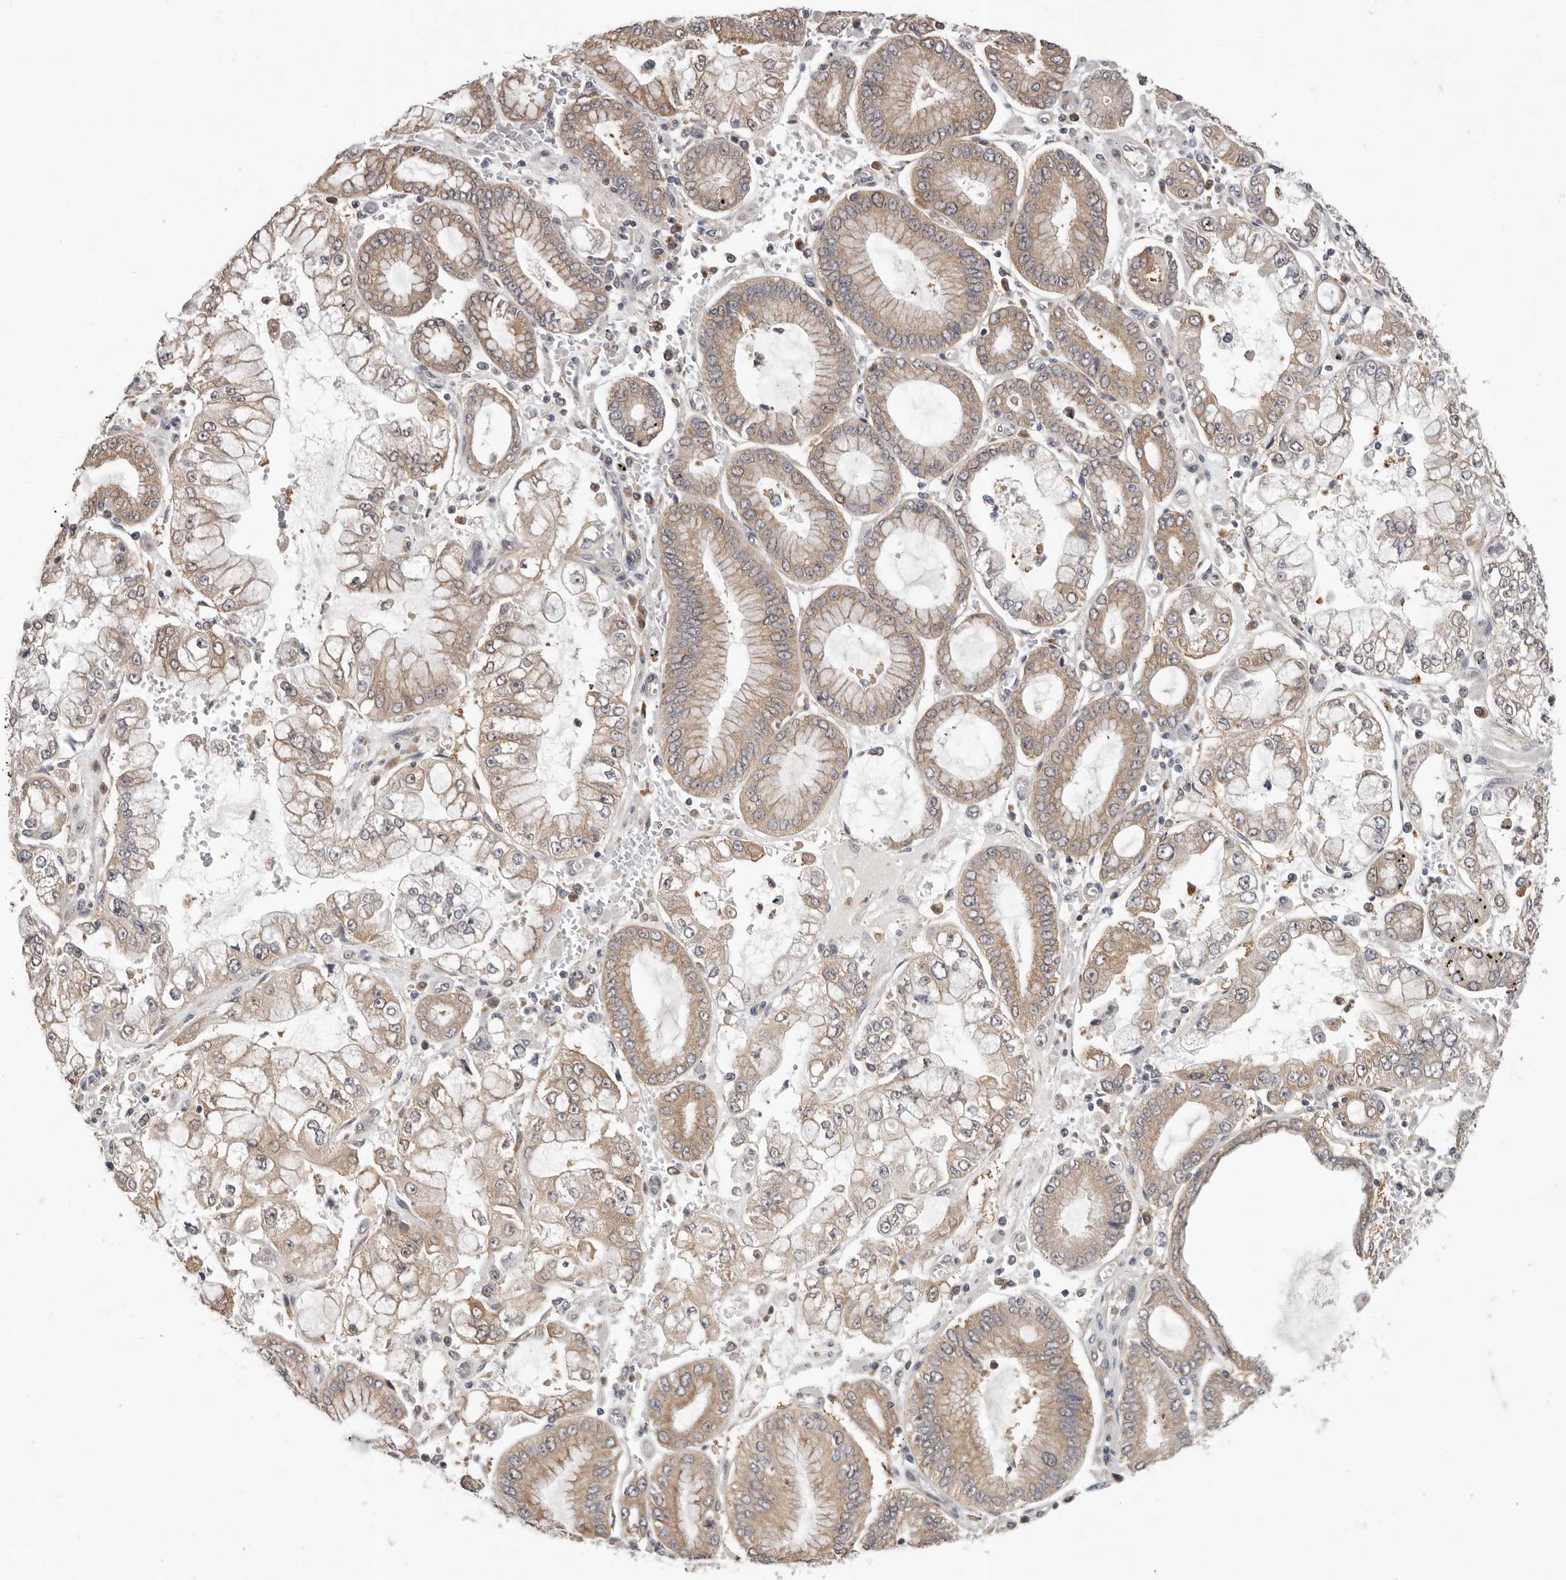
{"staining": {"intensity": "weak", "quantity": ">75%", "location": "cytoplasmic/membranous"}, "tissue": "stomach cancer", "cell_type": "Tumor cells", "image_type": "cancer", "snomed": [{"axis": "morphology", "description": "Adenocarcinoma, NOS"}, {"axis": "topography", "description": "Stomach"}], "caption": "Immunohistochemical staining of human stomach cancer (adenocarcinoma) shows low levels of weak cytoplasmic/membranous protein staining in about >75% of tumor cells.", "gene": "RALGPS2", "patient": {"sex": "male", "age": 76}}